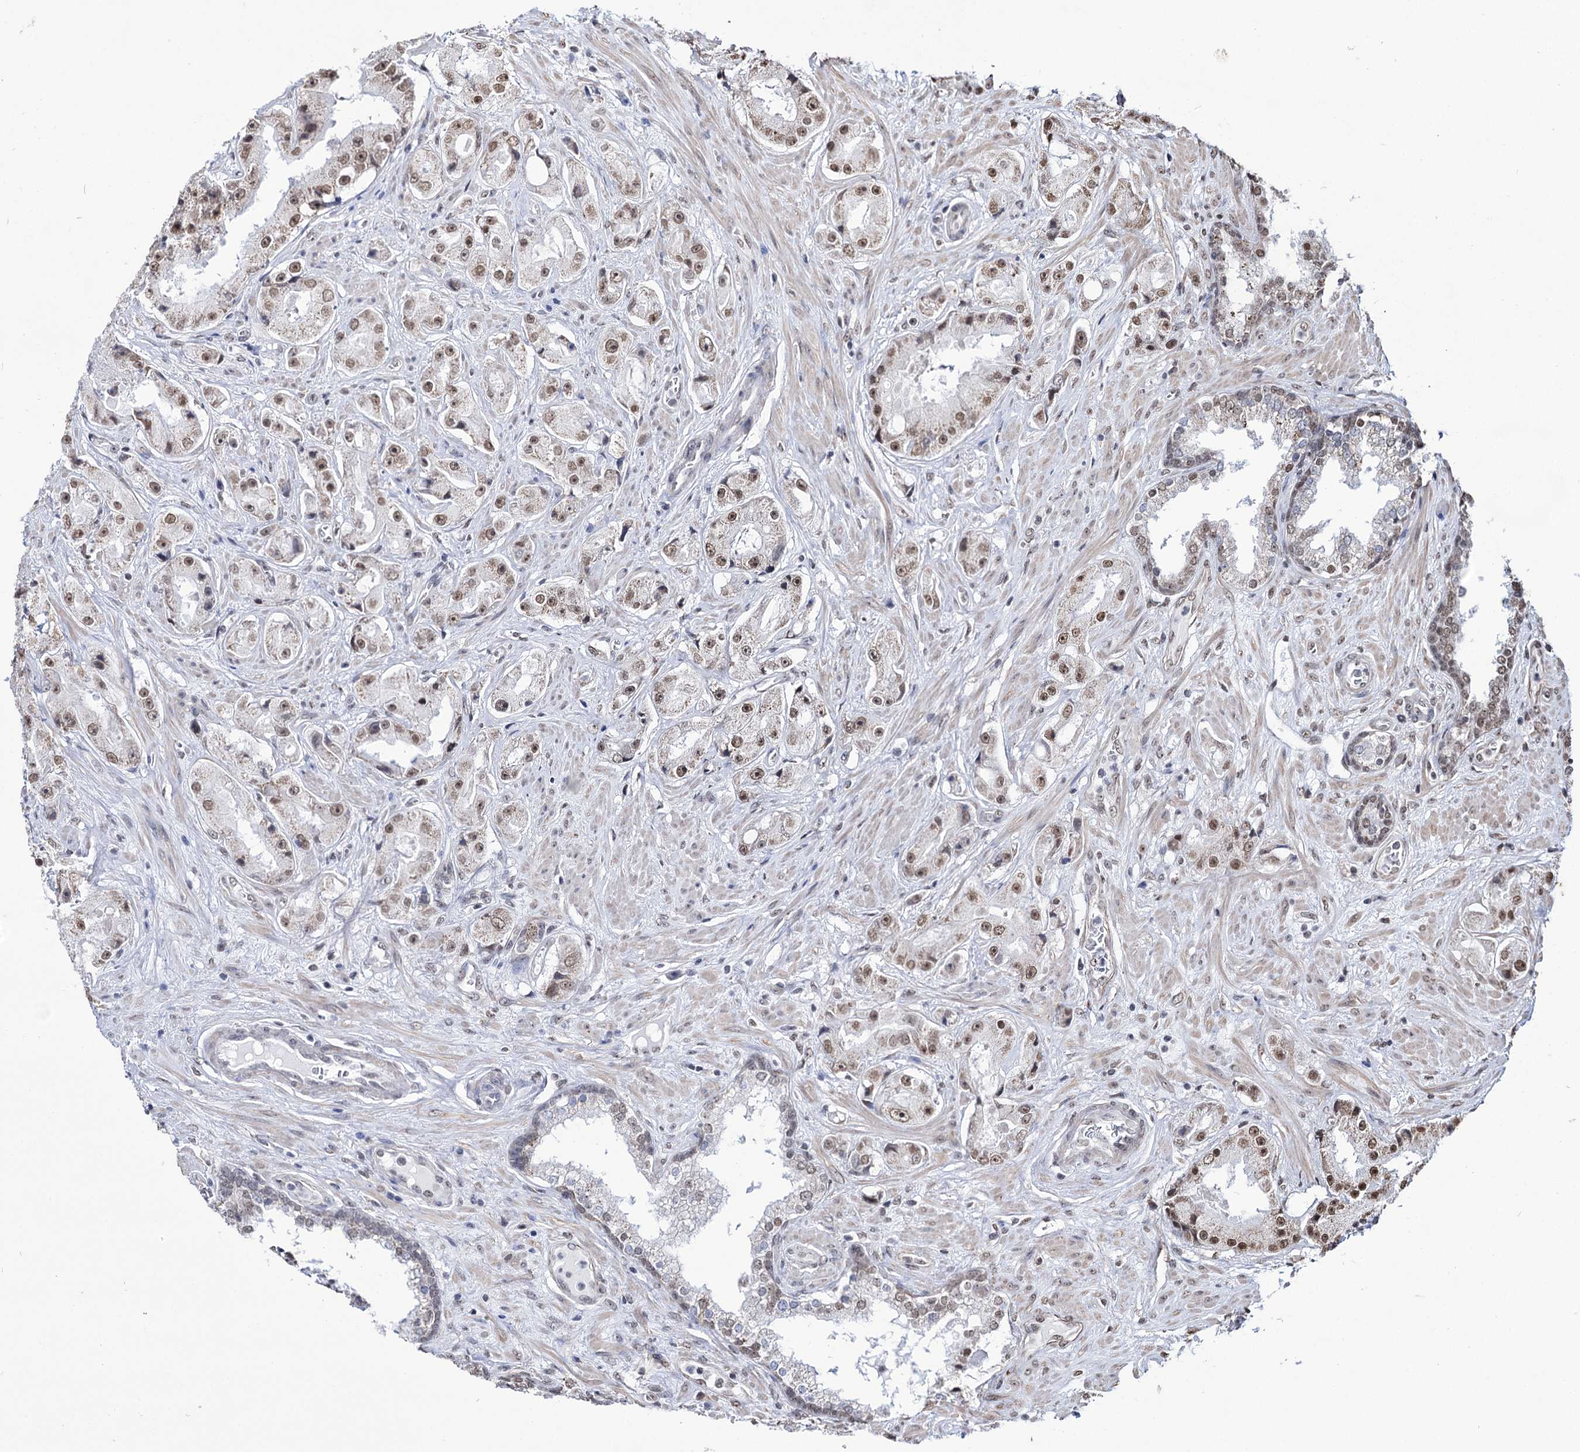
{"staining": {"intensity": "moderate", "quantity": ">75%", "location": "nuclear"}, "tissue": "prostate cancer", "cell_type": "Tumor cells", "image_type": "cancer", "snomed": [{"axis": "morphology", "description": "Adenocarcinoma, High grade"}, {"axis": "topography", "description": "Prostate"}], "caption": "Adenocarcinoma (high-grade) (prostate) stained with a brown dye exhibits moderate nuclear positive expression in approximately >75% of tumor cells.", "gene": "ABHD10", "patient": {"sex": "male", "age": 73}}